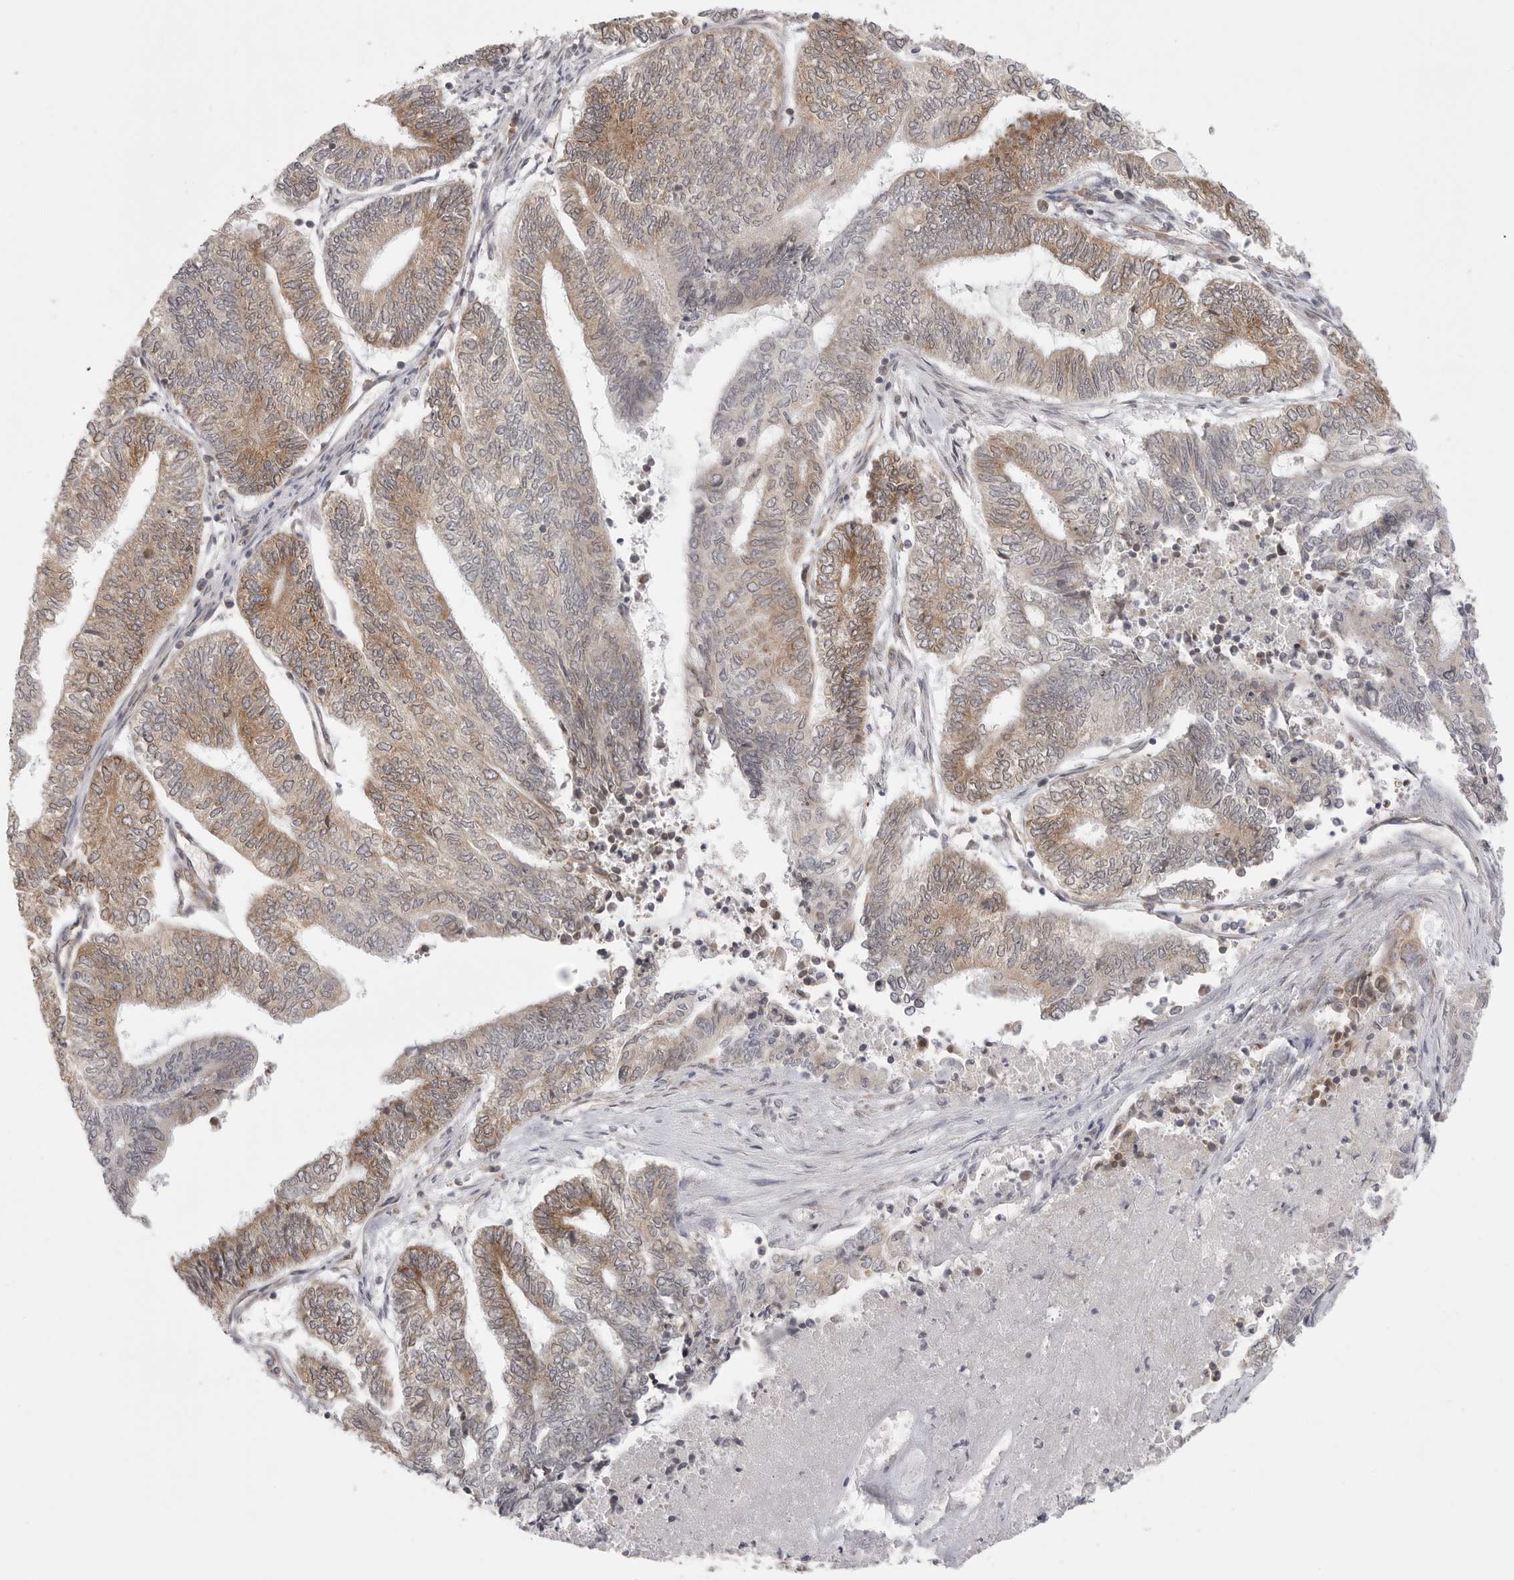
{"staining": {"intensity": "moderate", "quantity": ">75%", "location": "cytoplasmic/membranous"}, "tissue": "endometrial cancer", "cell_type": "Tumor cells", "image_type": "cancer", "snomed": [{"axis": "morphology", "description": "Adenocarcinoma, NOS"}, {"axis": "topography", "description": "Uterus"}, {"axis": "topography", "description": "Endometrium"}], "caption": "The immunohistochemical stain shows moderate cytoplasmic/membranous positivity in tumor cells of adenocarcinoma (endometrial) tissue. (DAB (3,3'-diaminobenzidine) IHC with brightfield microscopy, high magnification).", "gene": "CERS2", "patient": {"sex": "female", "age": 70}}